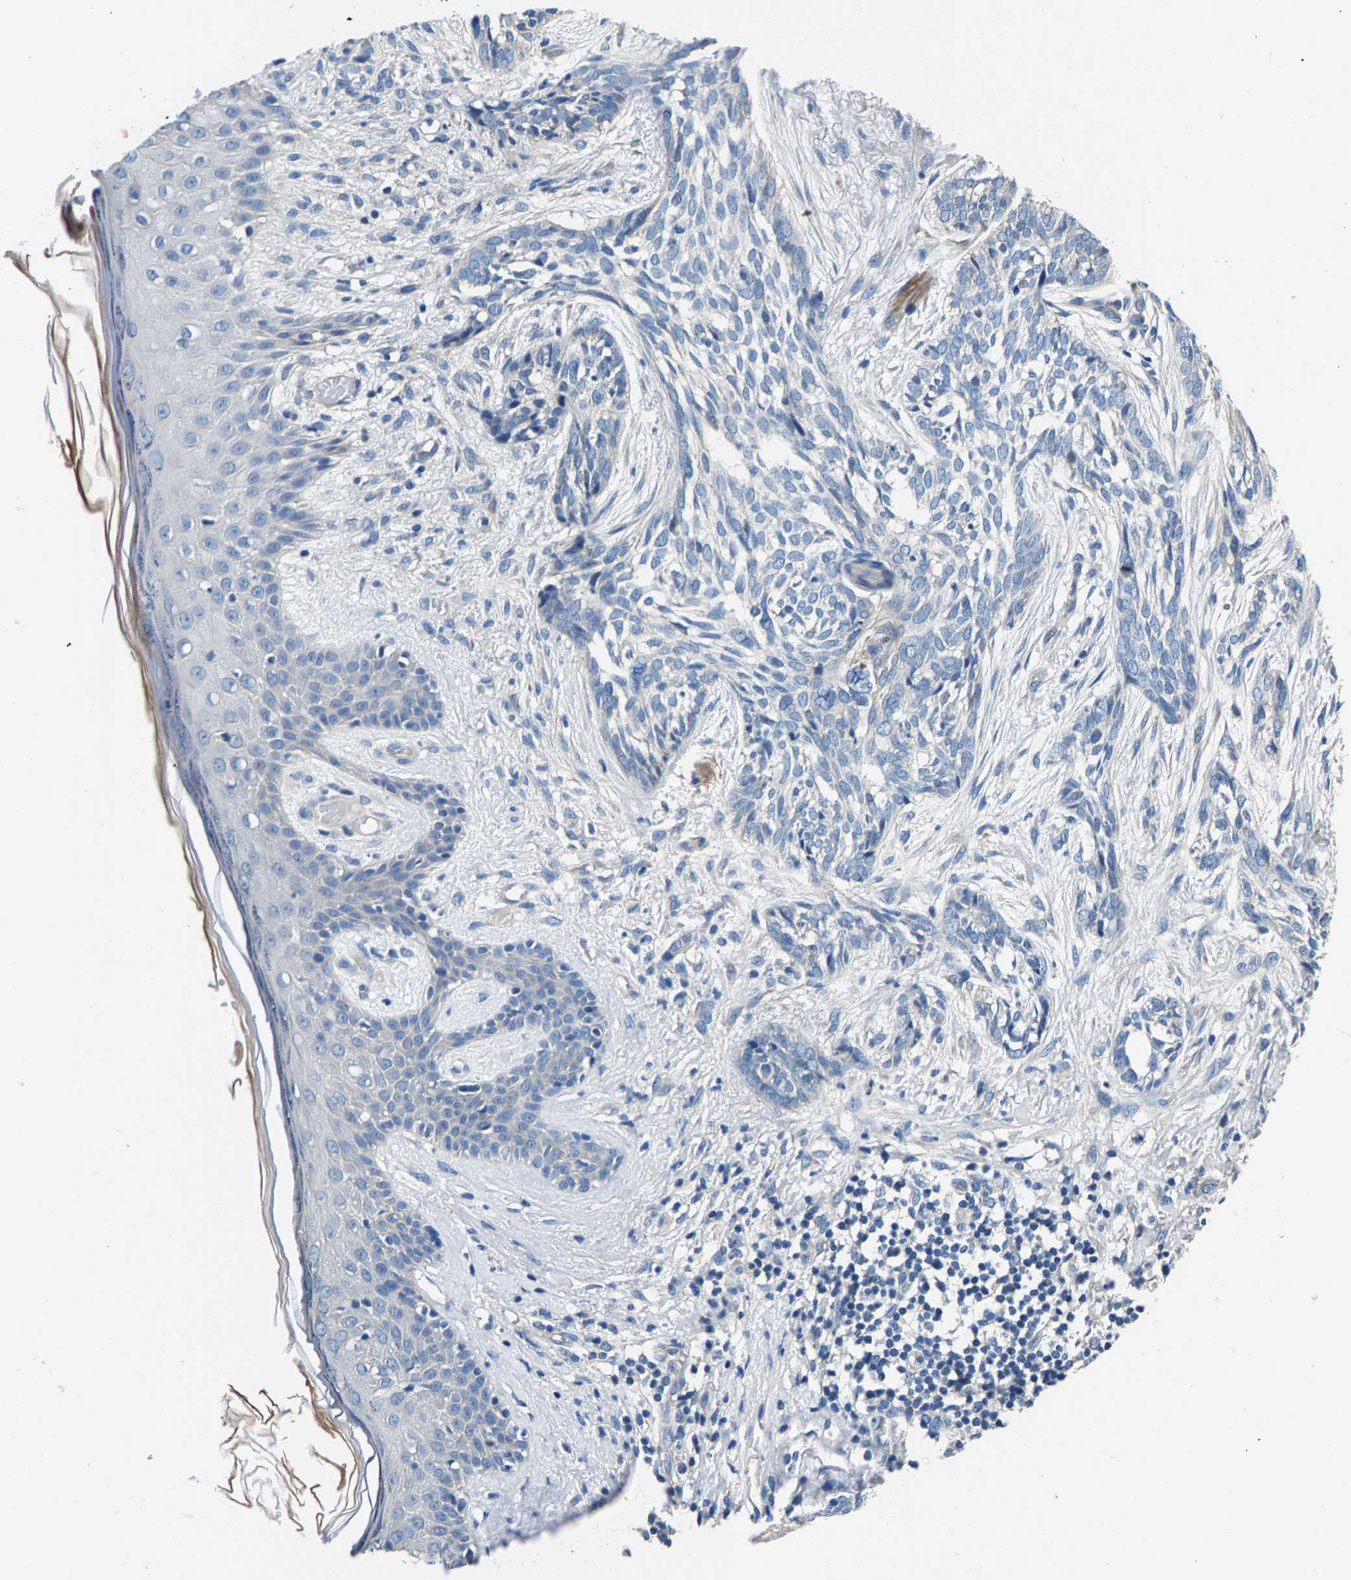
{"staining": {"intensity": "weak", "quantity": "<25%", "location": "cytoplasmic/membranous"}, "tissue": "skin cancer", "cell_type": "Tumor cells", "image_type": "cancer", "snomed": [{"axis": "morphology", "description": "Basal cell carcinoma"}, {"axis": "topography", "description": "Skin"}], "caption": "Immunohistochemistry (IHC) micrograph of neoplastic tissue: human skin cancer (basal cell carcinoma) stained with DAB (3,3'-diaminobenzidine) shows no significant protein staining in tumor cells.", "gene": "CDRT4", "patient": {"sex": "female", "age": 88}}